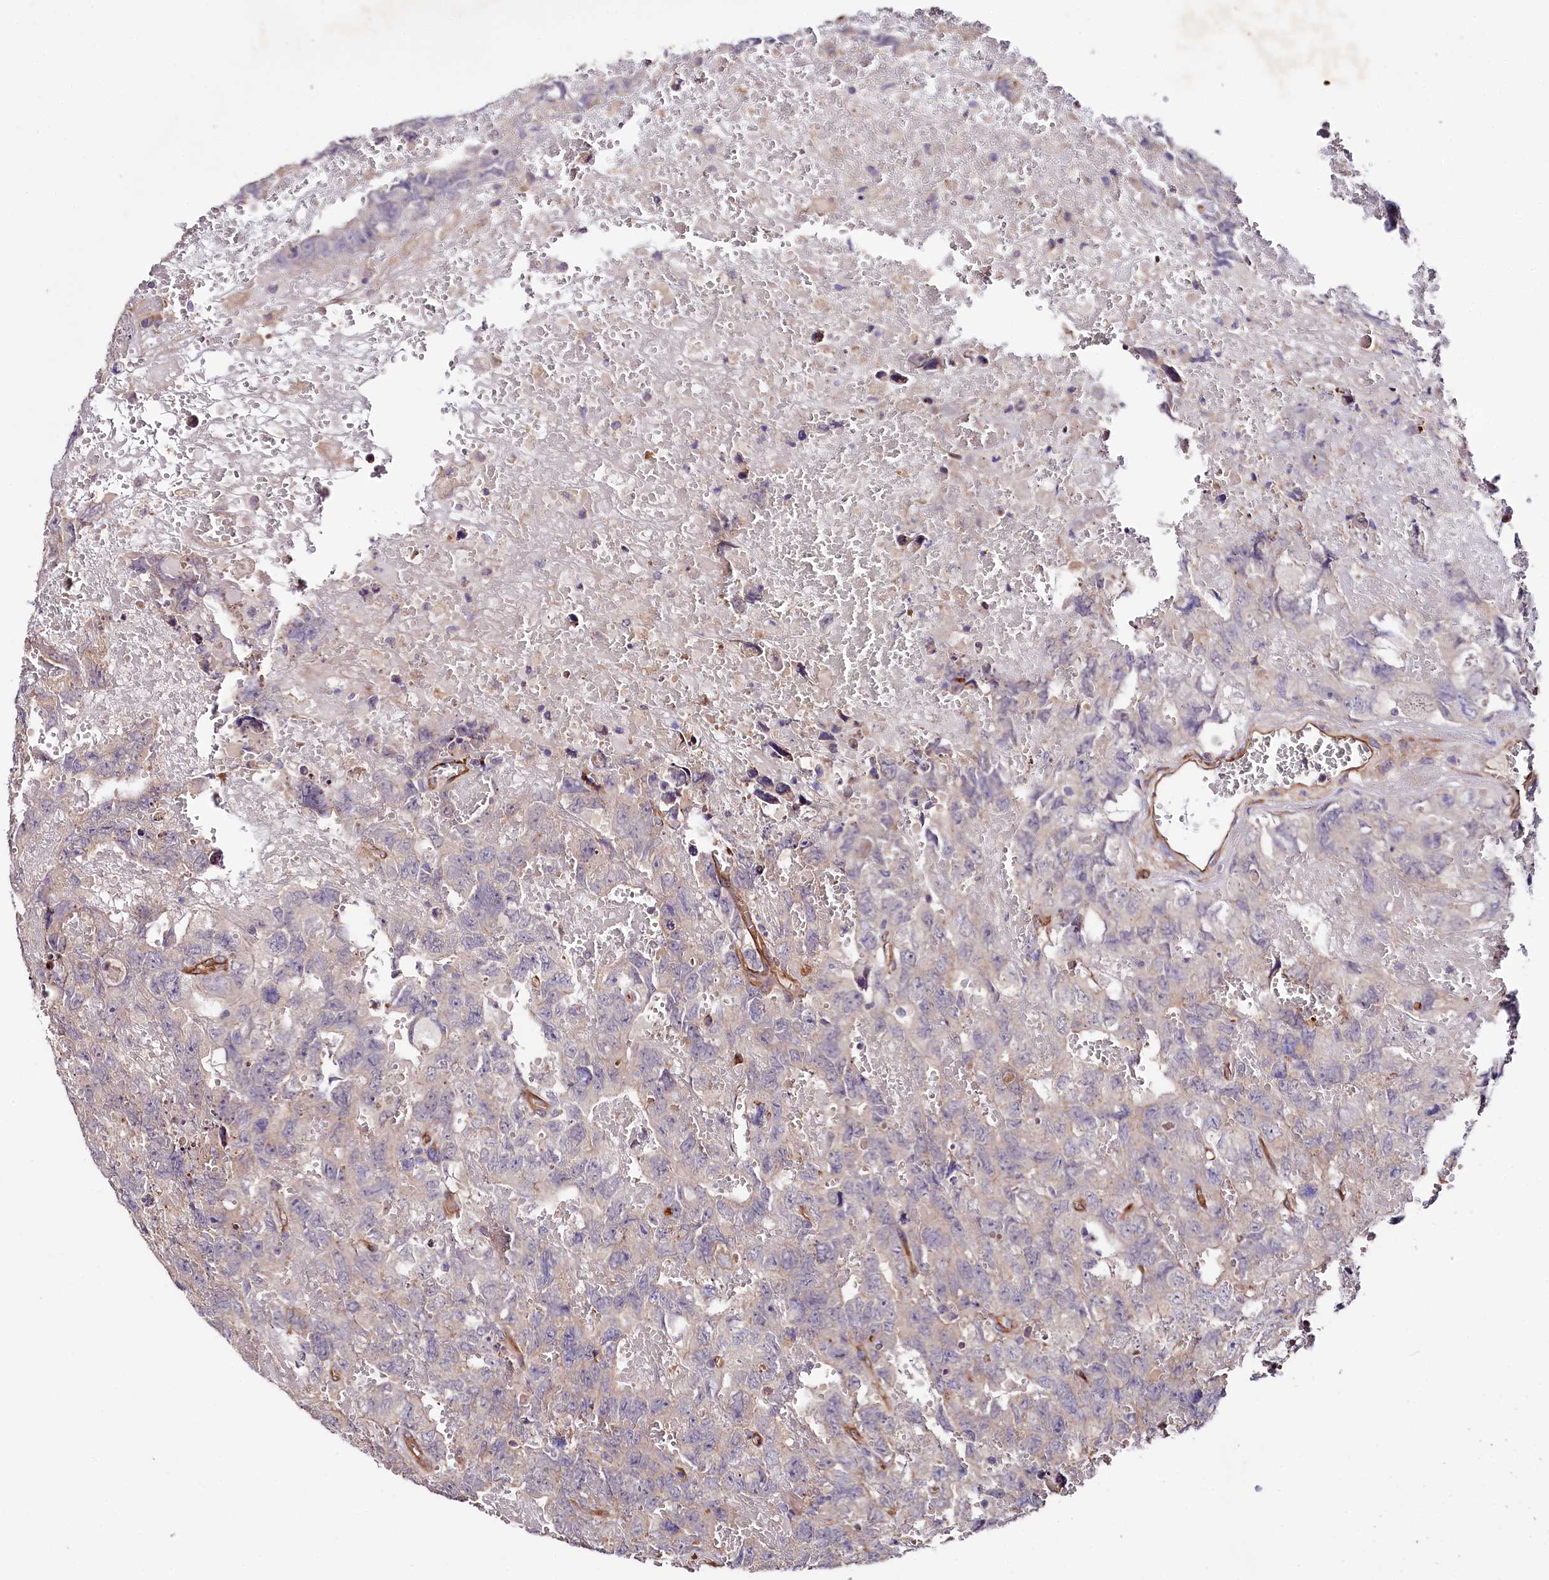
{"staining": {"intensity": "negative", "quantity": "none", "location": "none"}, "tissue": "testis cancer", "cell_type": "Tumor cells", "image_type": "cancer", "snomed": [{"axis": "morphology", "description": "Carcinoma, Embryonal, NOS"}, {"axis": "topography", "description": "Testis"}], "caption": "An IHC image of embryonal carcinoma (testis) is shown. There is no staining in tumor cells of embryonal carcinoma (testis).", "gene": "SPATS2", "patient": {"sex": "male", "age": 45}}